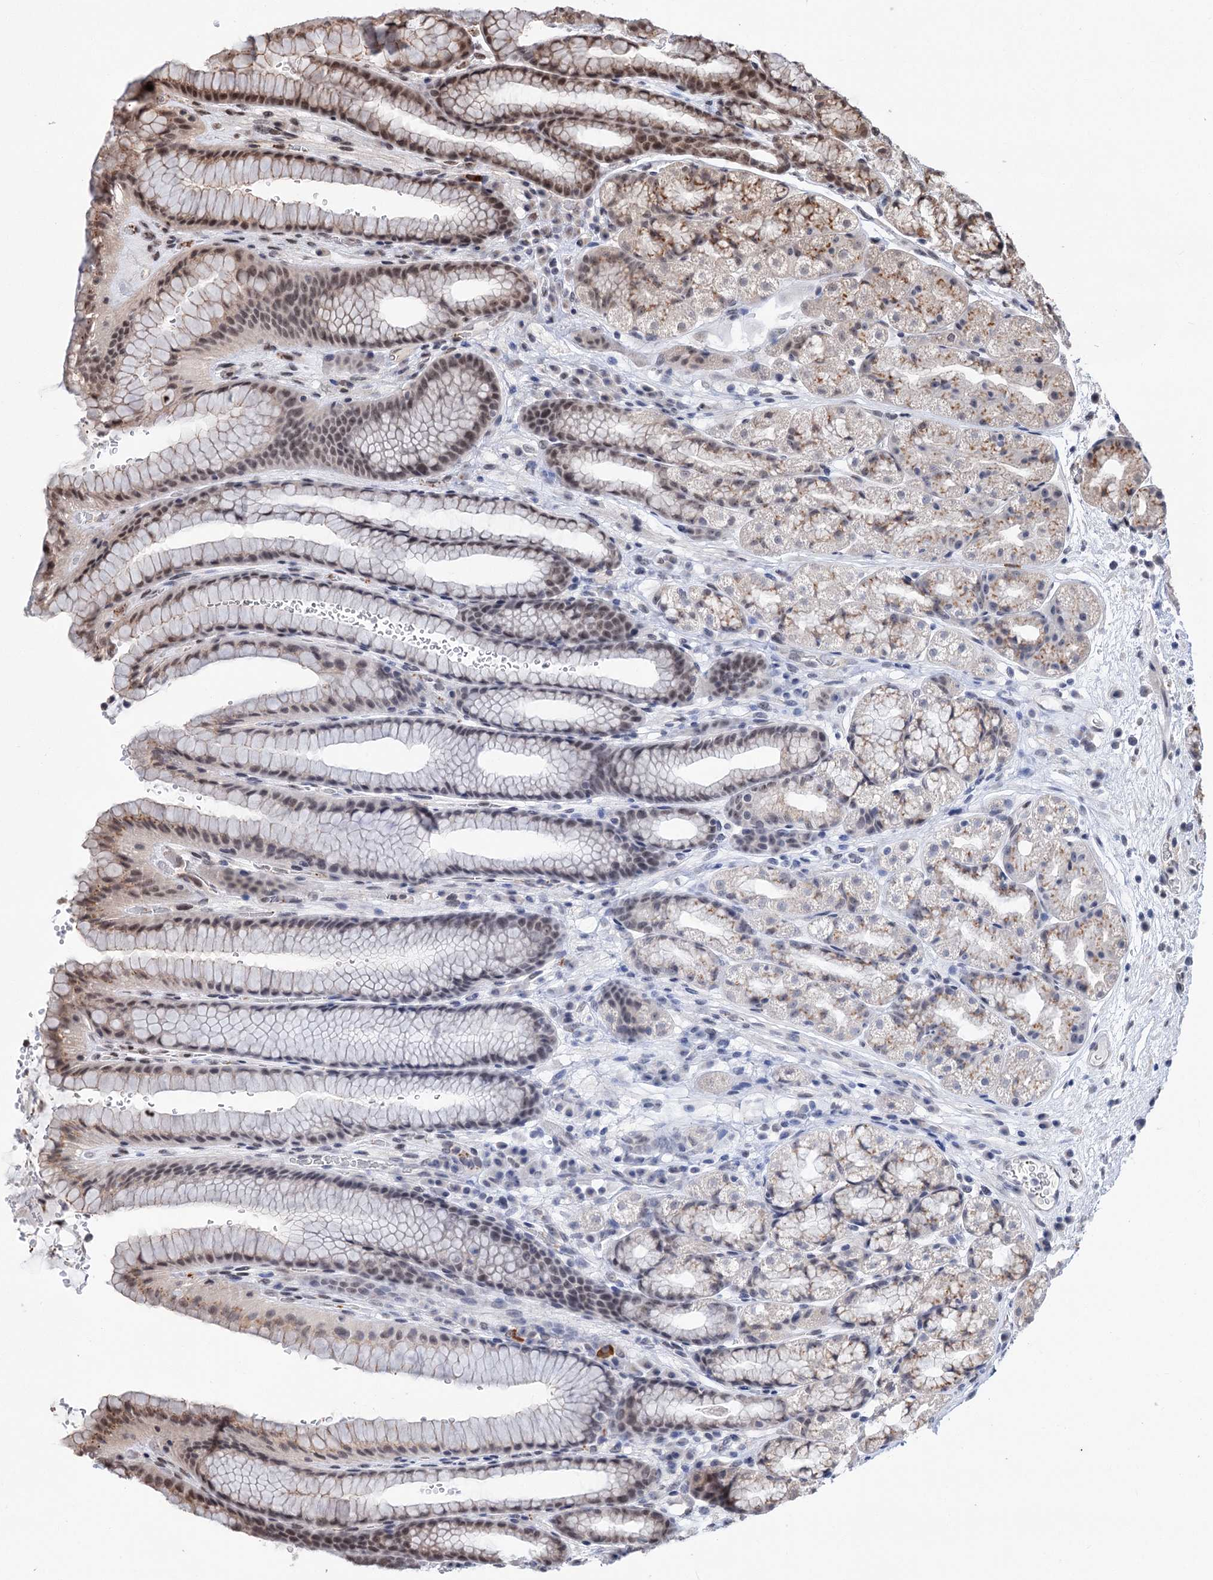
{"staining": {"intensity": "moderate", "quantity": "25%-75%", "location": "cytoplasmic/membranous,nuclear"}, "tissue": "stomach", "cell_type": "Glandular cells", "image_type": "normal", "snomed": [{"axis": "morphology", "description": "Normal tissue, NOS"}, {"axis": "morphology", "description": "Adenocarcinoma, NOS"}, {"axis": "topography", "description": "Stomach"}], "caption": "This photomicrograph exhibits immunohistochemistry (IHC) staining of normal human stomach, with medium moderate cytoplasmic/membranous,nuclear positivity in approximately 25%-75% of glandular cells.", "gene": "MAML1", "patient": {"sex": "male", "age": 57}}